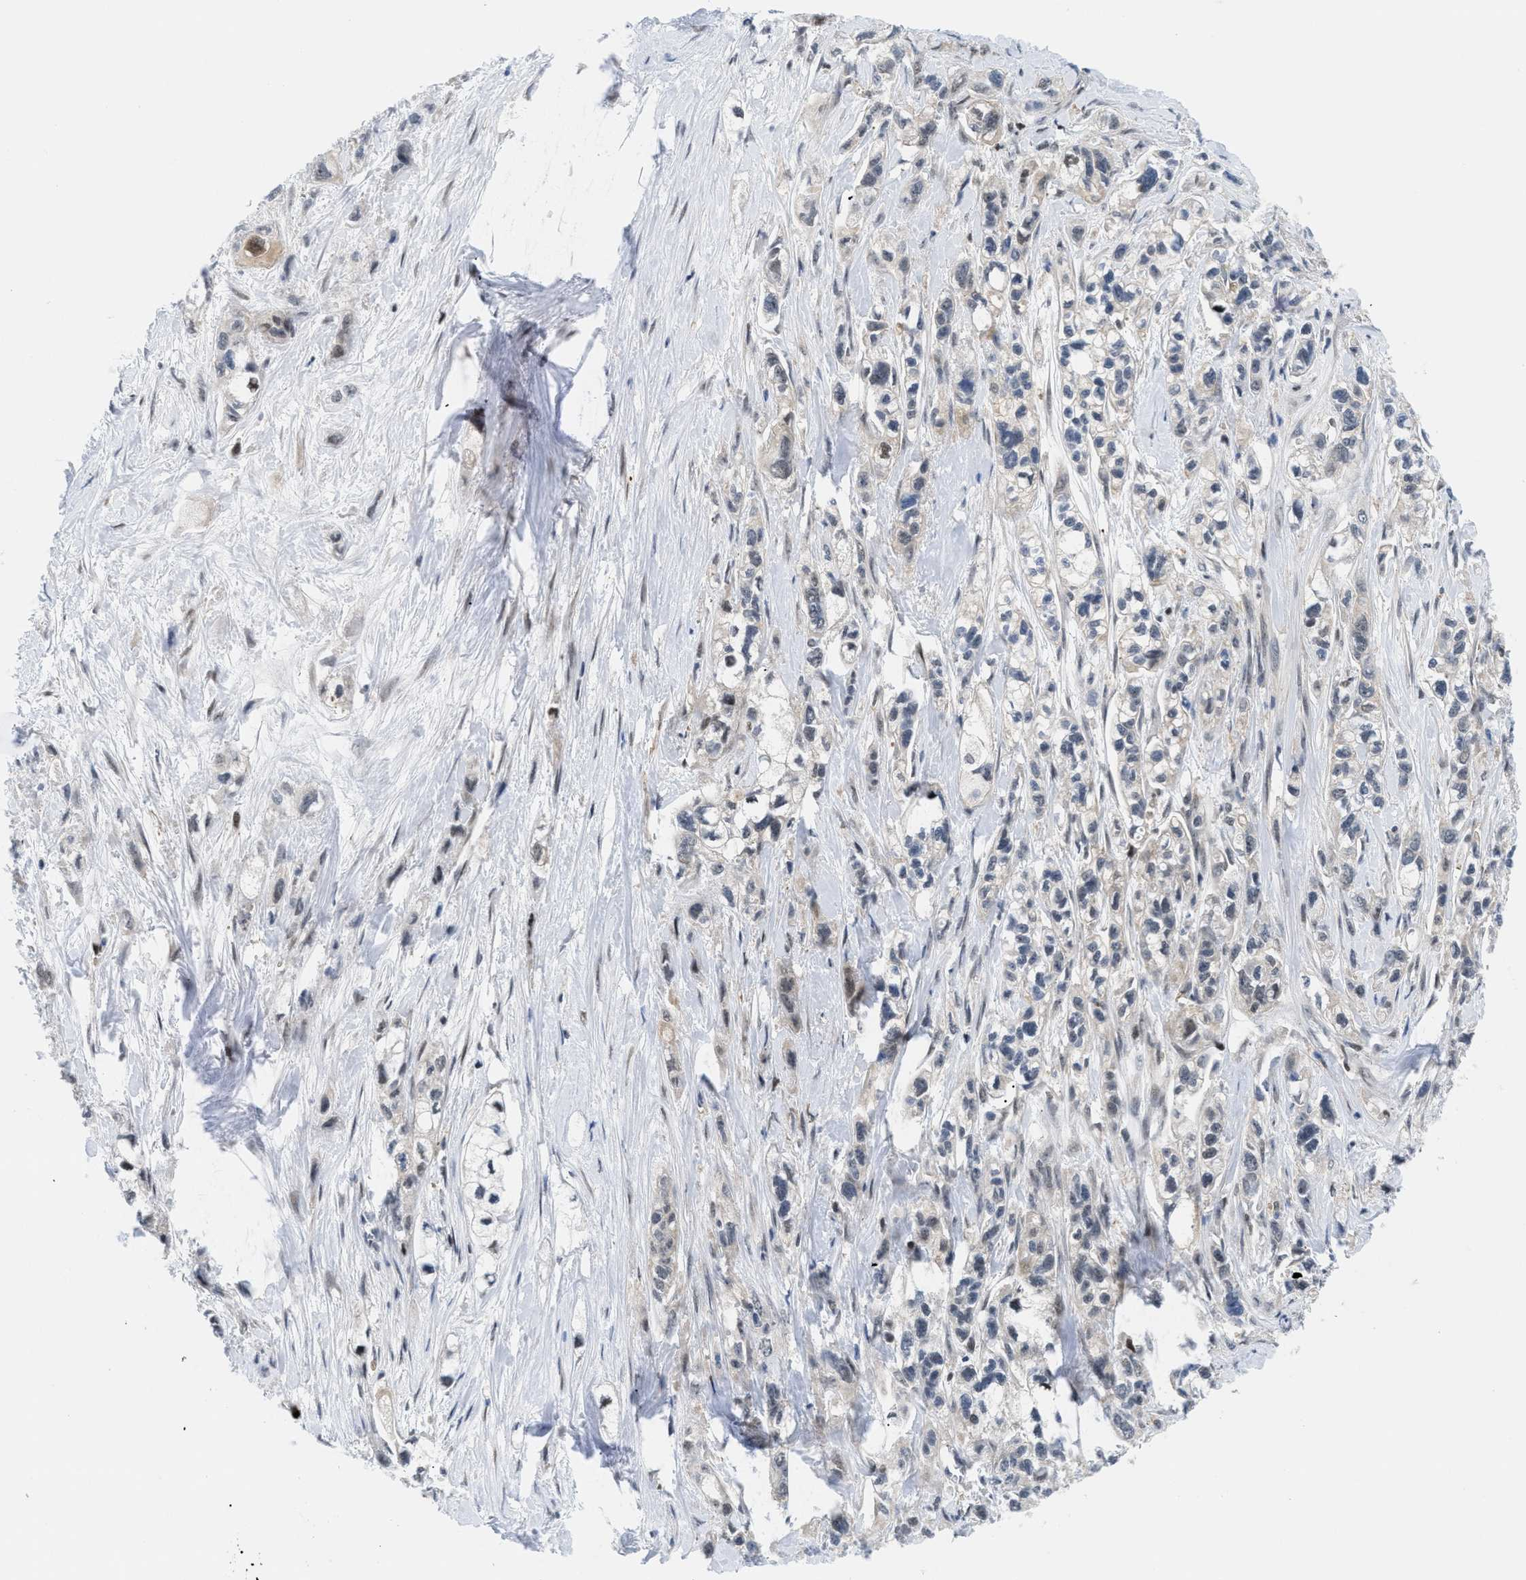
{"staining": {"intensity": "negative", "quantity": "none", "location": "none"}, "tissue": "pancreatic cancer", "cell_type": "Tumor cells", "image_type": "cancer", "snomed": [{"axis": "morphology", "description": "Adenocarcinoma, NOS"}, {"axis": "topography", "description": "Pancreas"}], "caption": "Pancreatic adenocarcinoma stained for a protein using IHC displays no staining tumor cells.", "gene": "SLC29A2", "patient": {"sex": "male", "age": 74}}